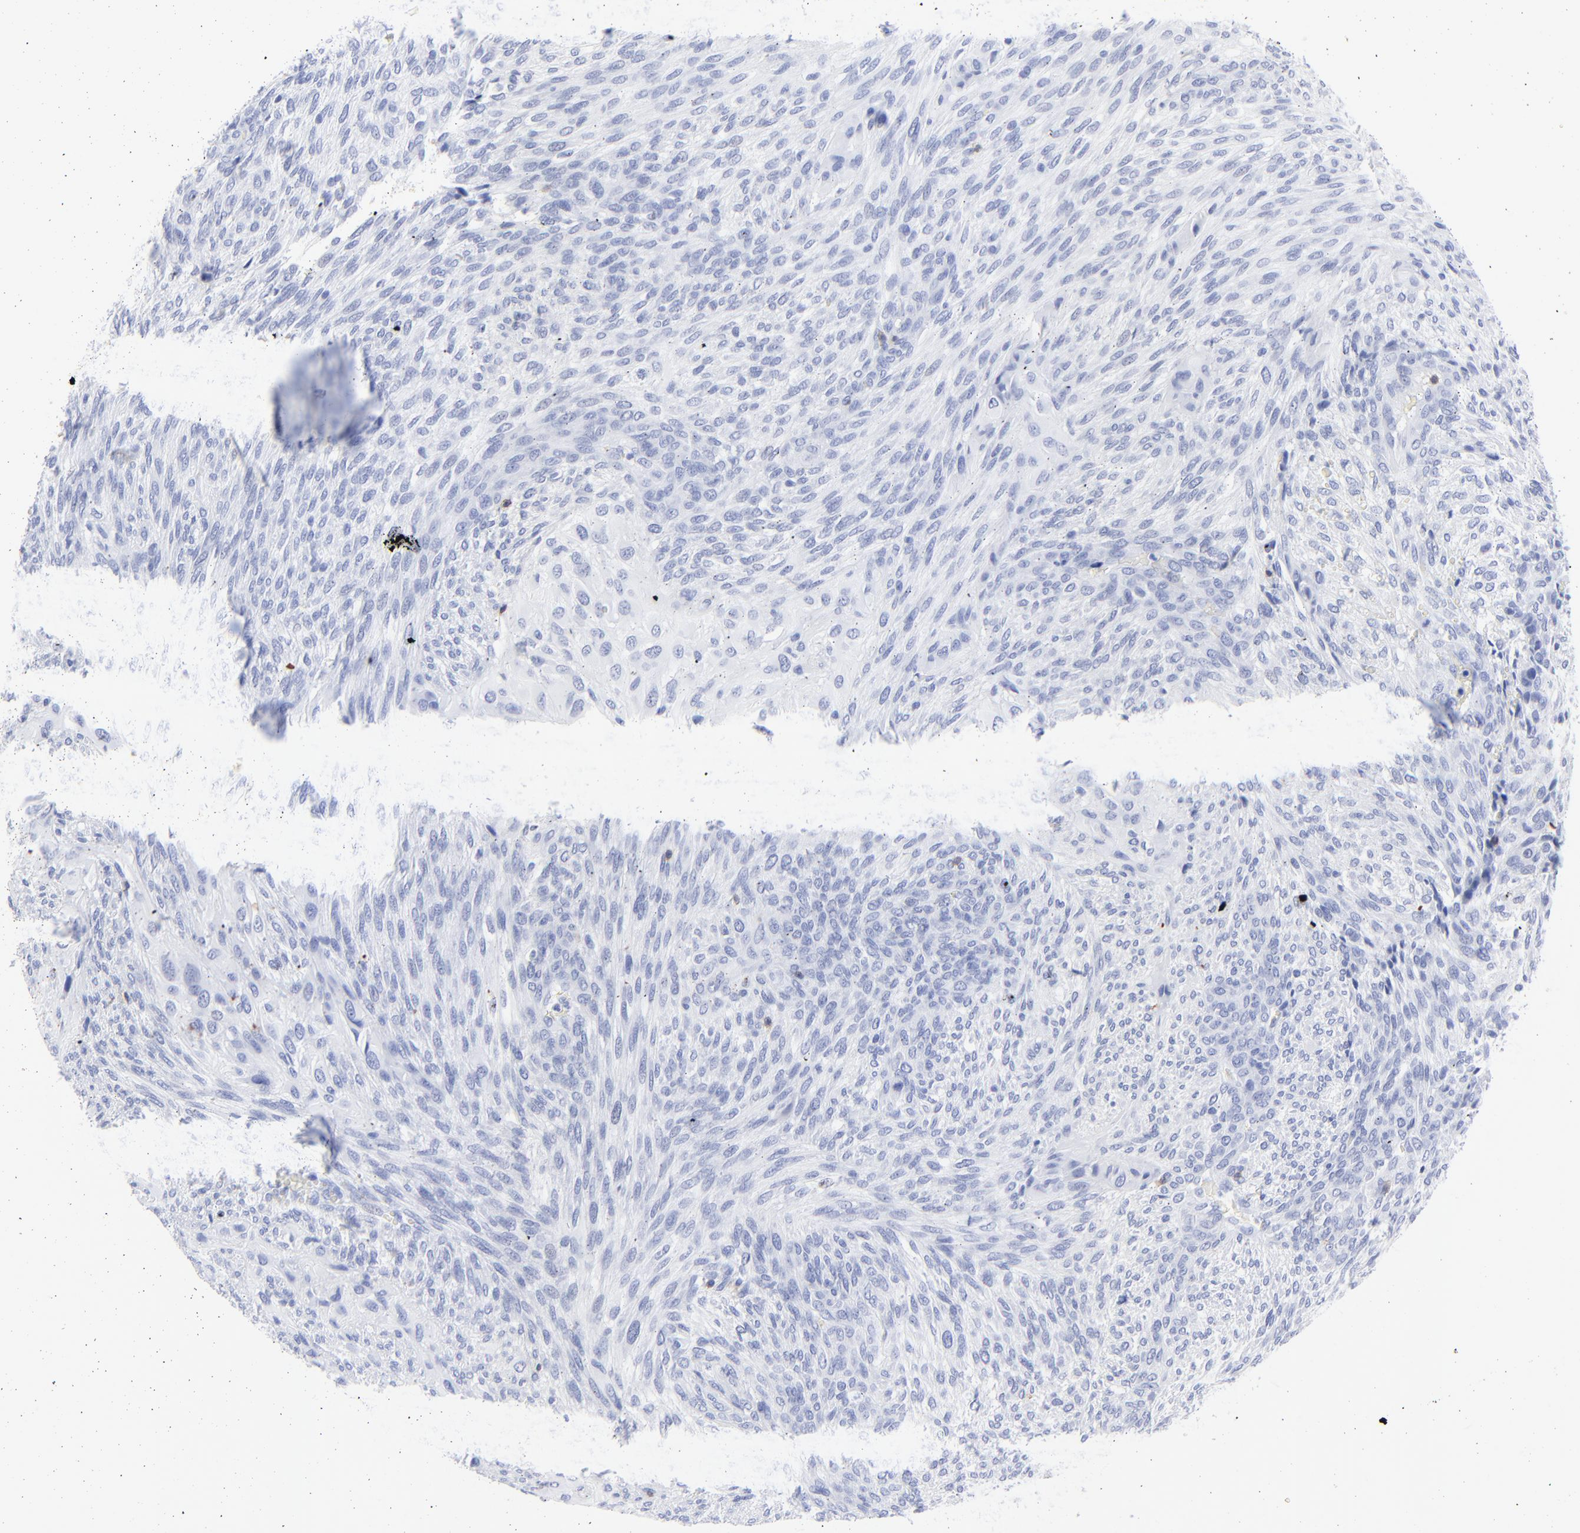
{"staining": {"intensity": "negative", "quantity": "none", "location": "none"}, "tissue": "glioma", "cell_type": "Tumor cells", "image_type": "cancer", "snomed": [{"axis": "morphology", "description": "Glioma, malignant, High grade"}, {"axis": "topography", "description": "Cerebral cortex"}], "caption": "A high-resolution micrograph shows immunohistochemistry staining of high-grade glioma (malignant), which displays no significant expression in tumor cells.", "gene": "LCK", "patient": {"sex": "female", "age": 55}}